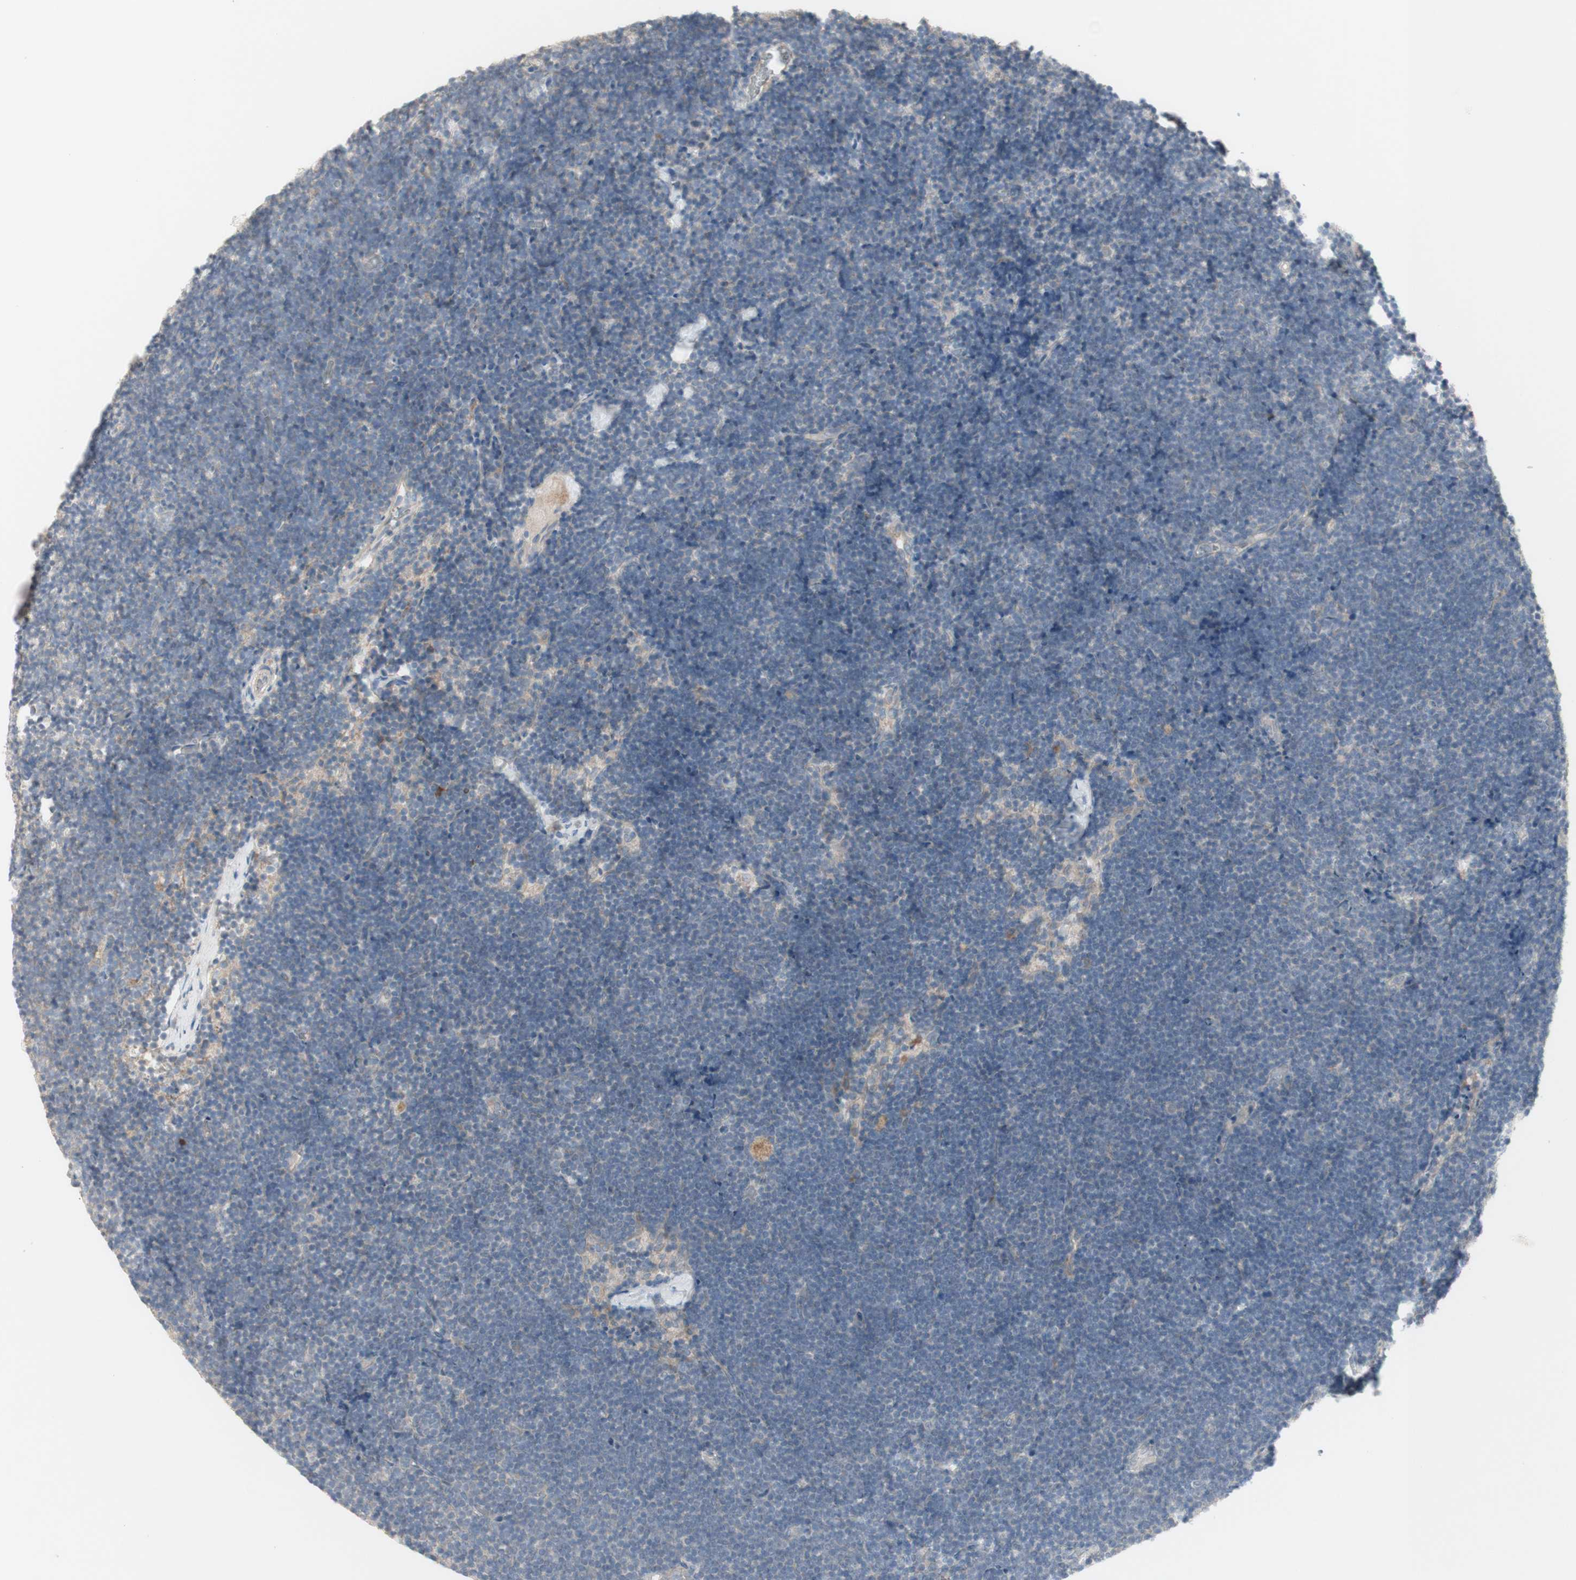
{"staining": {"intensity": "weak", "quantity": "25%-75%", "location": "cytoplasmic/membranous"}, "tissue": "lymph node", "cell_type": "Germinal center cells", "image_type": "normal", "snomed": [{"axis": "morphology", "description": "Normal tissue, NOS"}, {"axis": "topography", "description": "Lymph node"}], "caption": "A low amount of weak cytoplasmic/membranous expression is seen in approximately 25%-75% of germinal center cells in benign lymph node.", "gene": "PTGER4", "patient": {"sex": "male", "age": 63}}